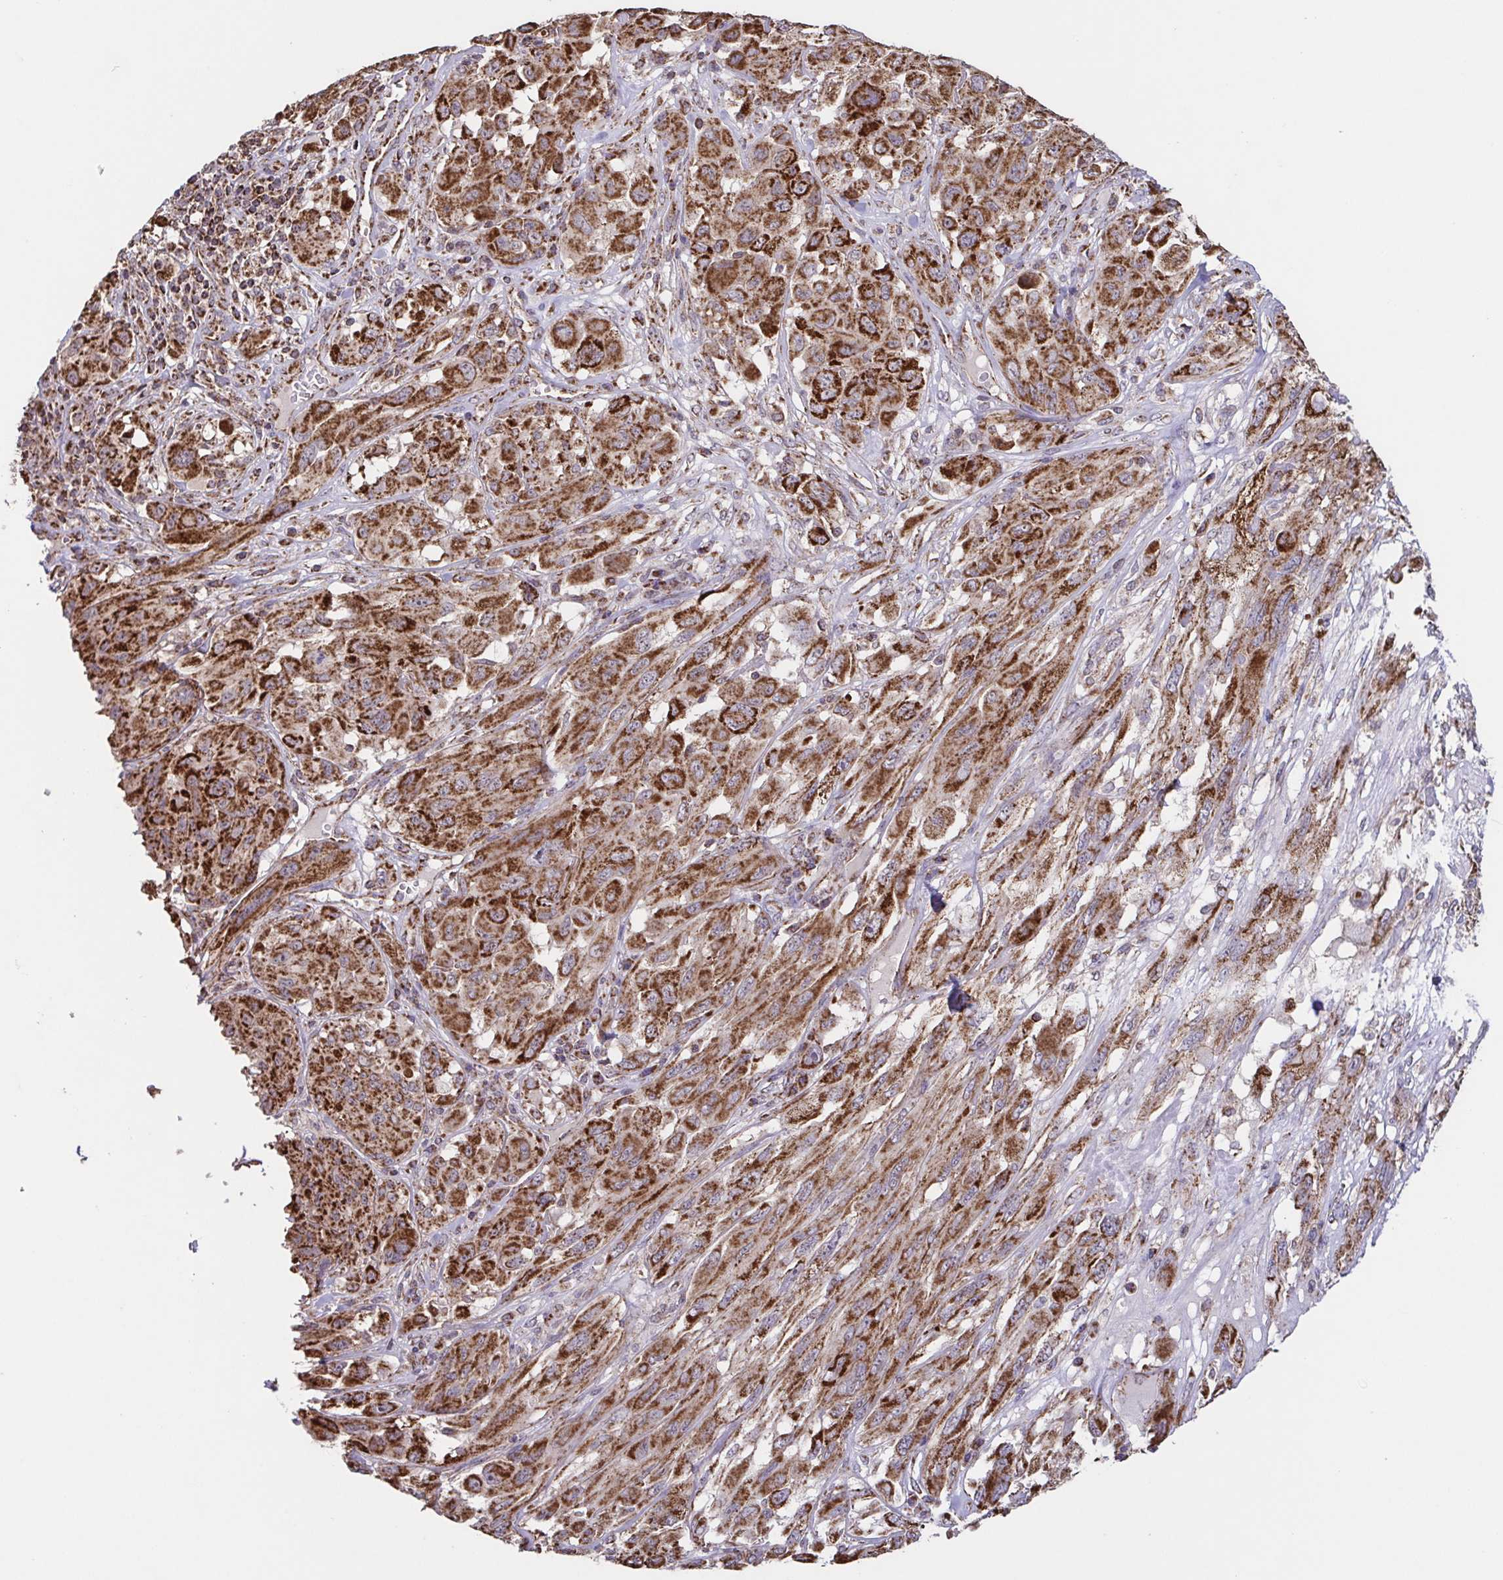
{"staining": {"intensity": "strong", "quantity": ">75%", "location": "cytoplasmic/membranous"}, "tissue": "melanoma", "cell_type": "Tumor cells", "image_type": "cancer", "snomed": [{"axis": "morphology", "description": "Malignant melanoma, NOS"}, {"axis": "topography", "description": "Skin"}], "caption": "This photomicrograph displays IHC staining of melanoma, with high strong cytoplasmic/membranous positivity in approximately >75% of tumor cells.", "gene": "DIP2B", "patient": {"sex": "female", "age": 91}}